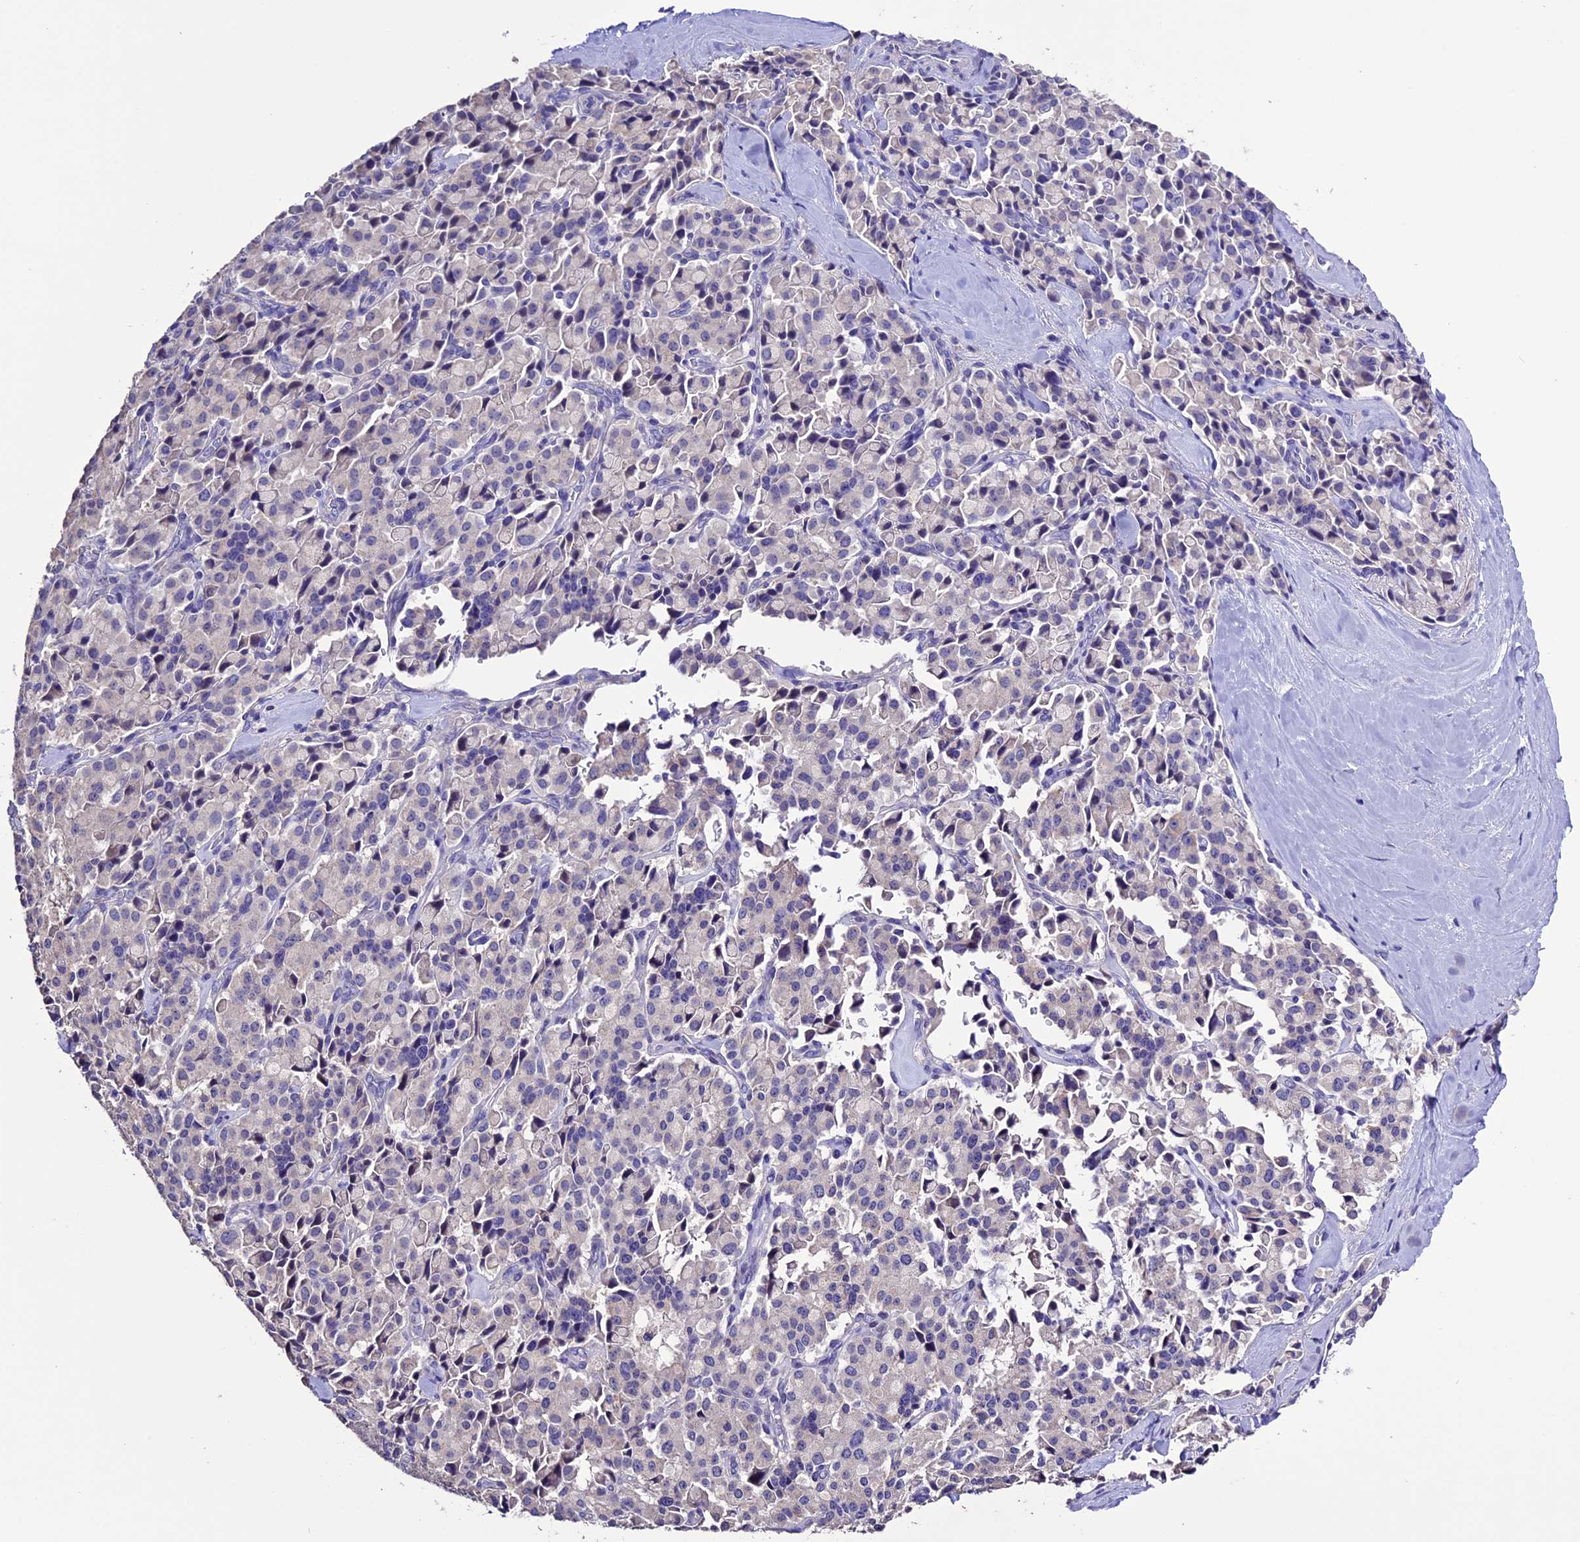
{"staining": {"intensity": "negative", "quantity": "none", "location": "none"}, "tissue": "pancreatic cancer", "cell_type": "Tumor cells", "image_type": "cancer", "snomed": [{"axis": "morphology", "description": "Adenocarcinoma, NOS"}, {"axis": "topography", "description": "Pancreas"}], "caption": "DAB immunohistochemical staining of human pancreatic cancer exhibits no significant expression in tumor cells. (Brightfield microscopy of DAB (3,3'-diaminobenzidine) immunohistochemistry (IHC) at high magnification).", "gene": "DIS3L", "patient": {"sex": "male", "age": 65}}